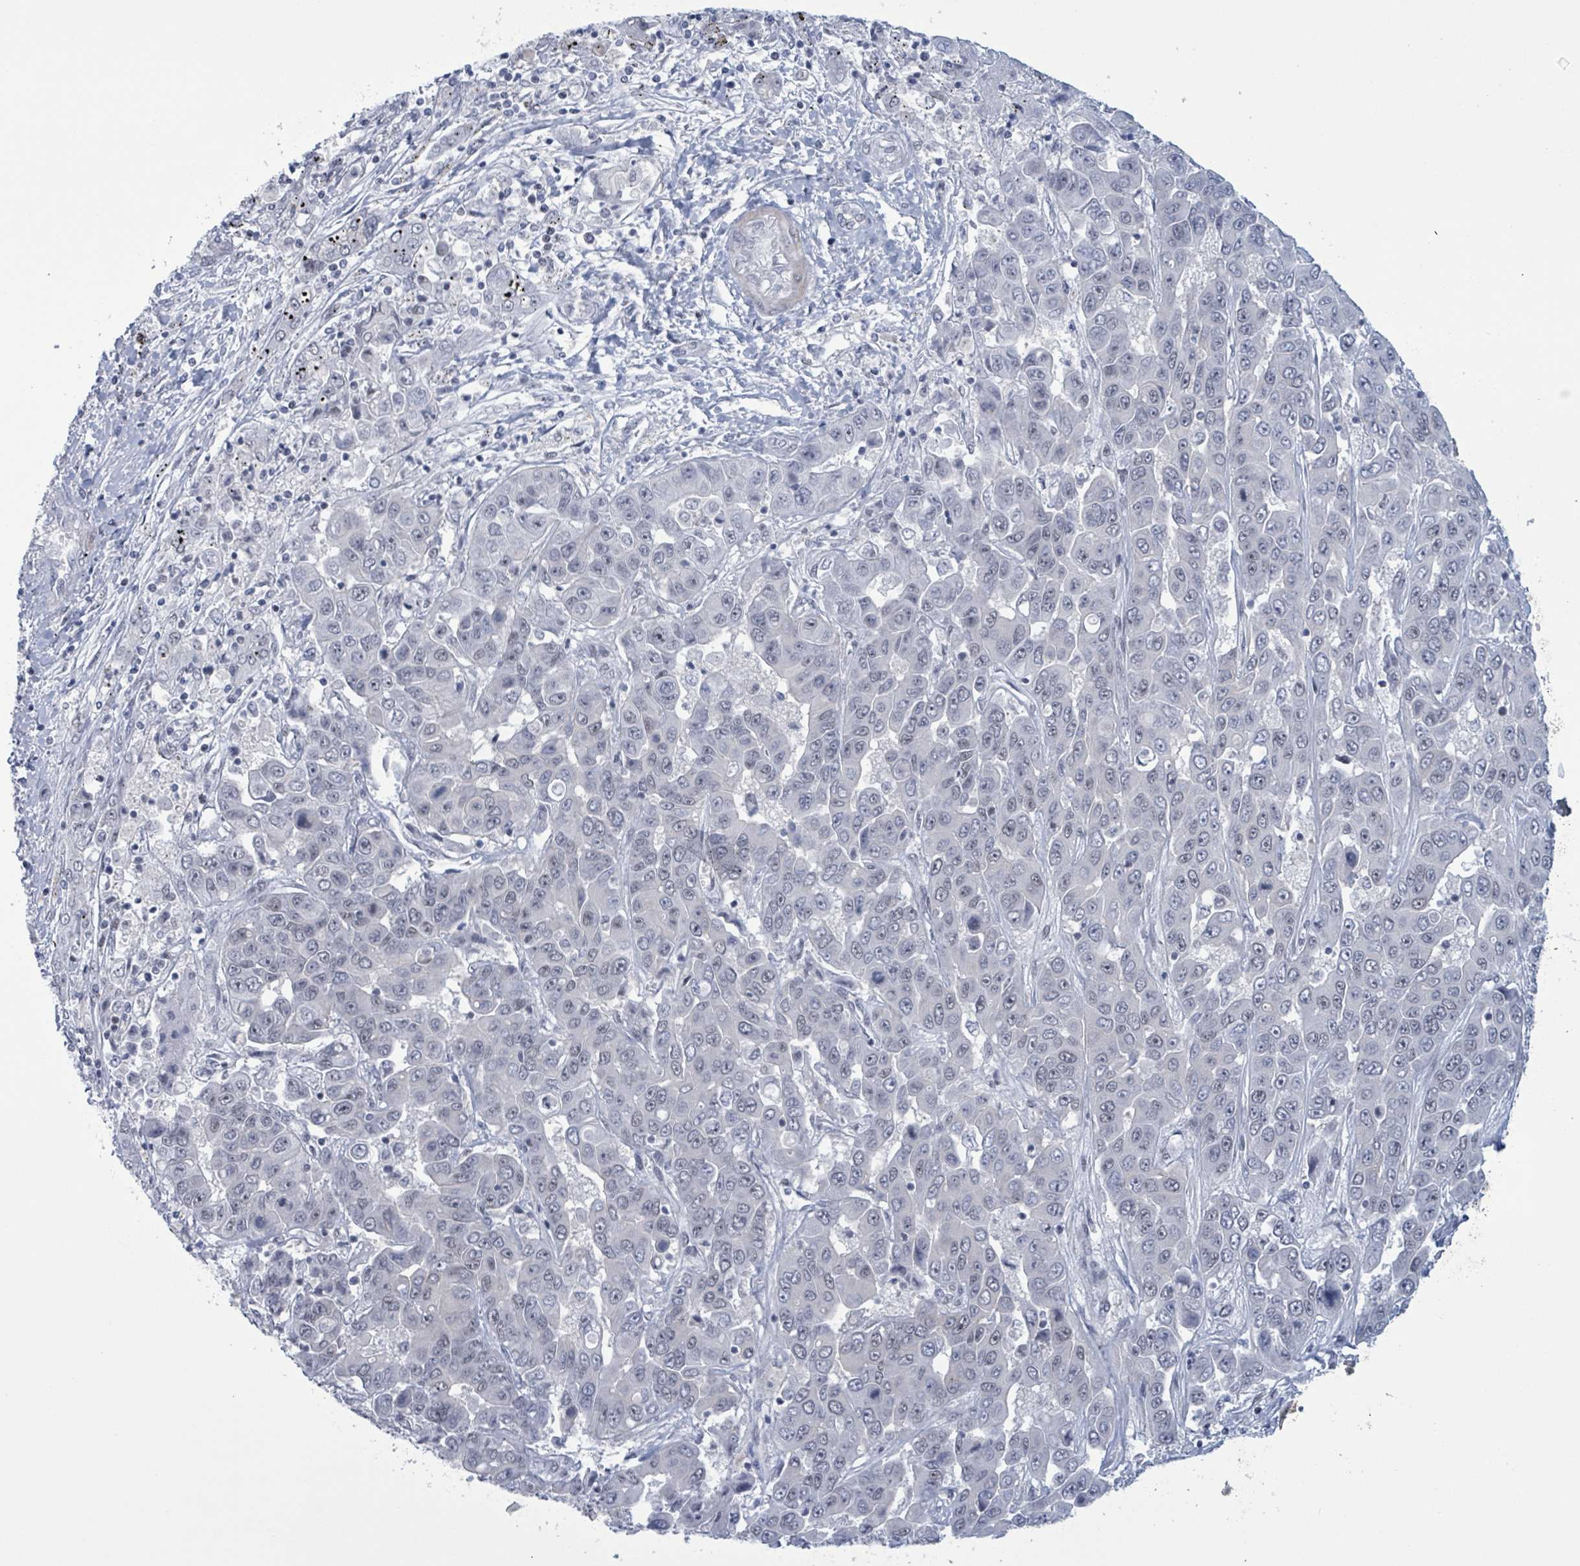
{"staining": {"intensity": "negative", "quantity": "none", "location": "none"}, "tissue": "liver cancer", "cell_type": "Tumor cells", "image_type": "cancer", "snomed": [{"axis": "morphology", "description": "Cholangiocarcinoma"}, {"axis": "topography", "description": "Liver"}], "caption": "A micrograph of cholangiocarcinoma (liver) stained for a protein demonstrates no brown staining in tumor cells. The staining was performed using DAB to visualize the protein expression in brown, while the nuclei were stained in blue with hematoxylin (Magnification: 20x).", "gene": "CT45A5", "patient": {"sex": "female", "age": 52}}